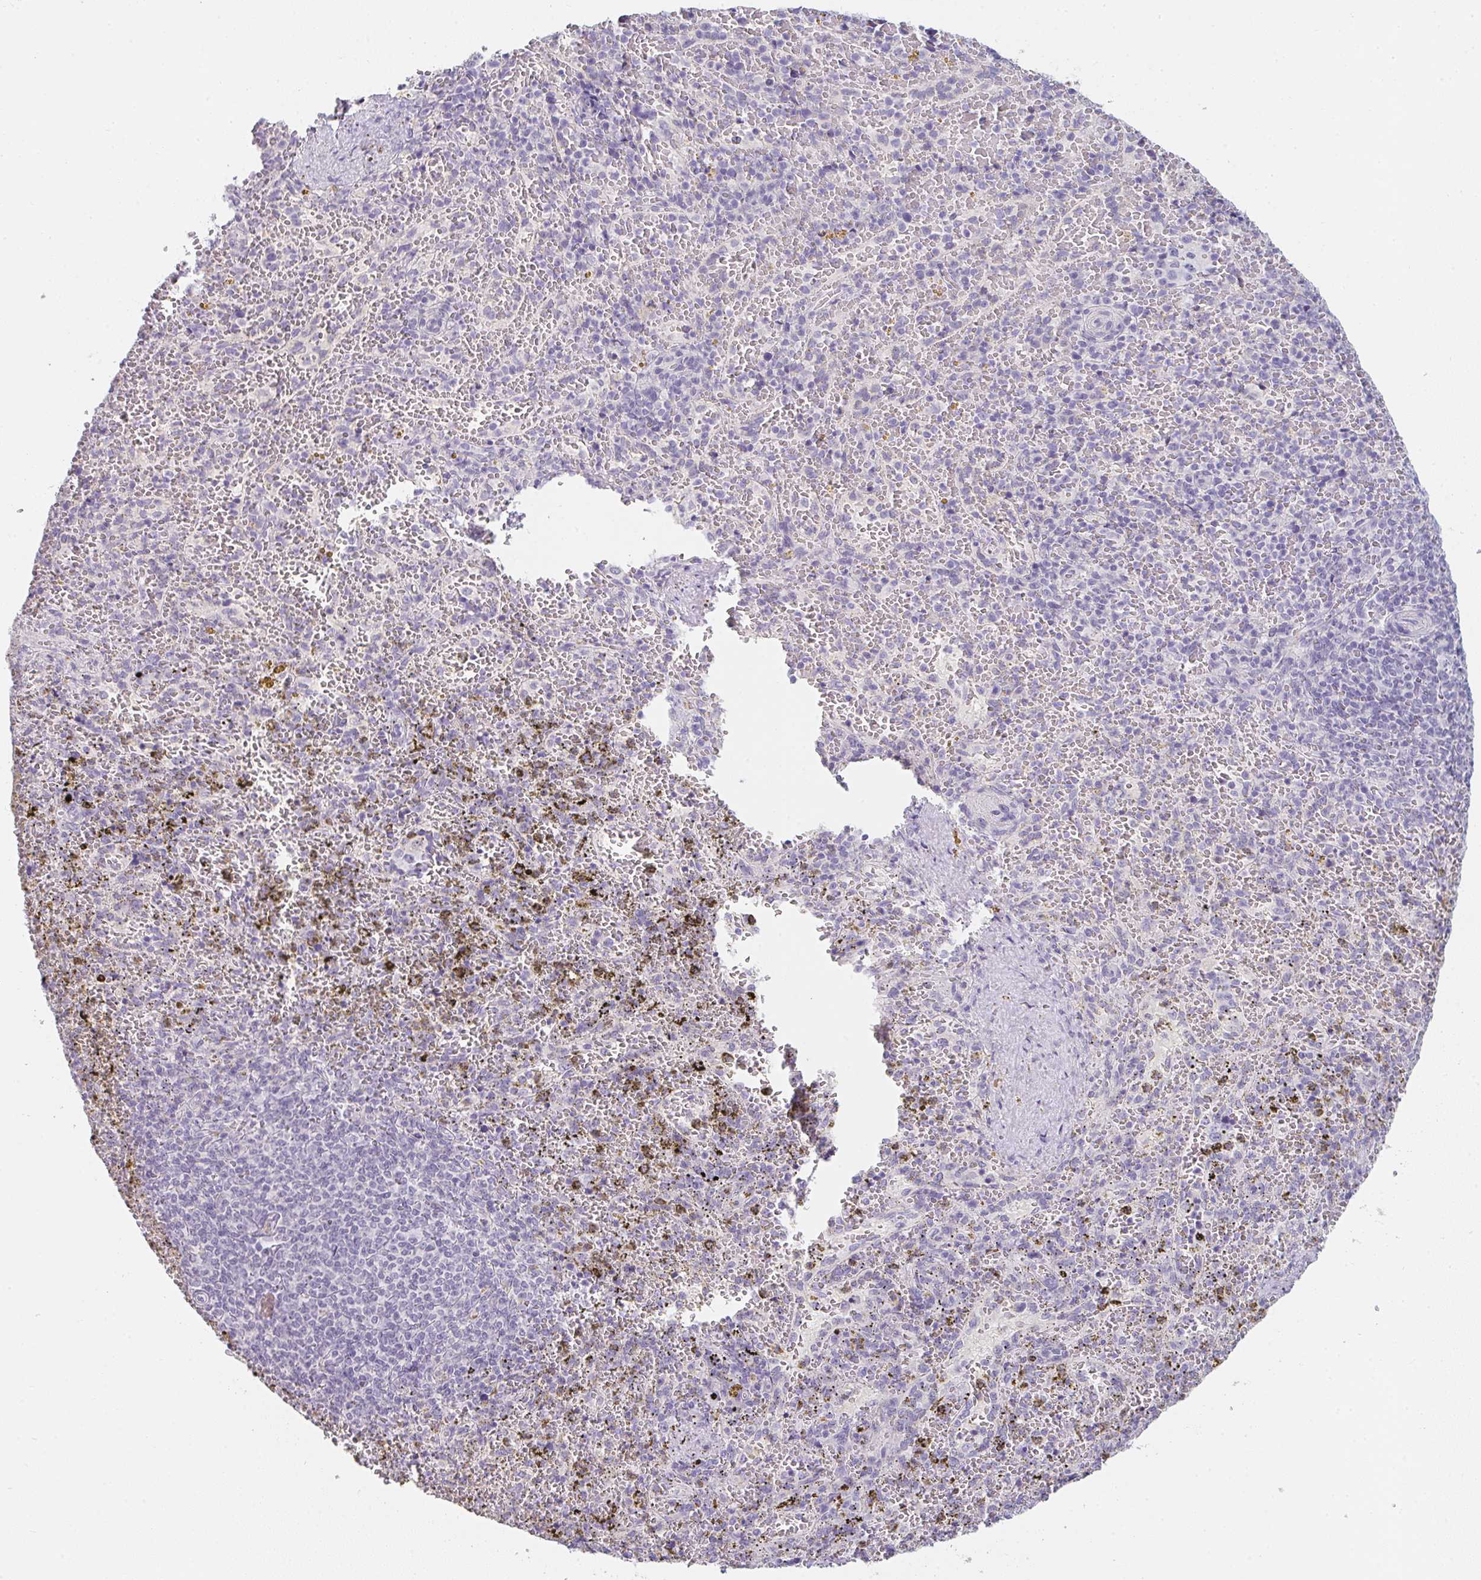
{"staining": {"intensity": "negative", "quantity": "none", "location": "none"}, "tissue": "spleen", "cell_type": "Cells in red pulp", "image_type": "normal", "snomed": [{"axis": "morphology", "description": "Normal tissue, NOS"}, {"axis": "topography", "description": "Spleen"}], "caption": "Immunohistochemistry (IHC) histopathology image of unremarkable human spleen stained for a protein (brown), which shows no staining in cells in red pulp. The staining was performed using DAB to visualize the protein expression in brown, while the nuclei were stained in blue with hematoxylin (Magnification: 20x).", "gene": "C1QTNF8", "patient": {"sex": "female", "age": 50}}